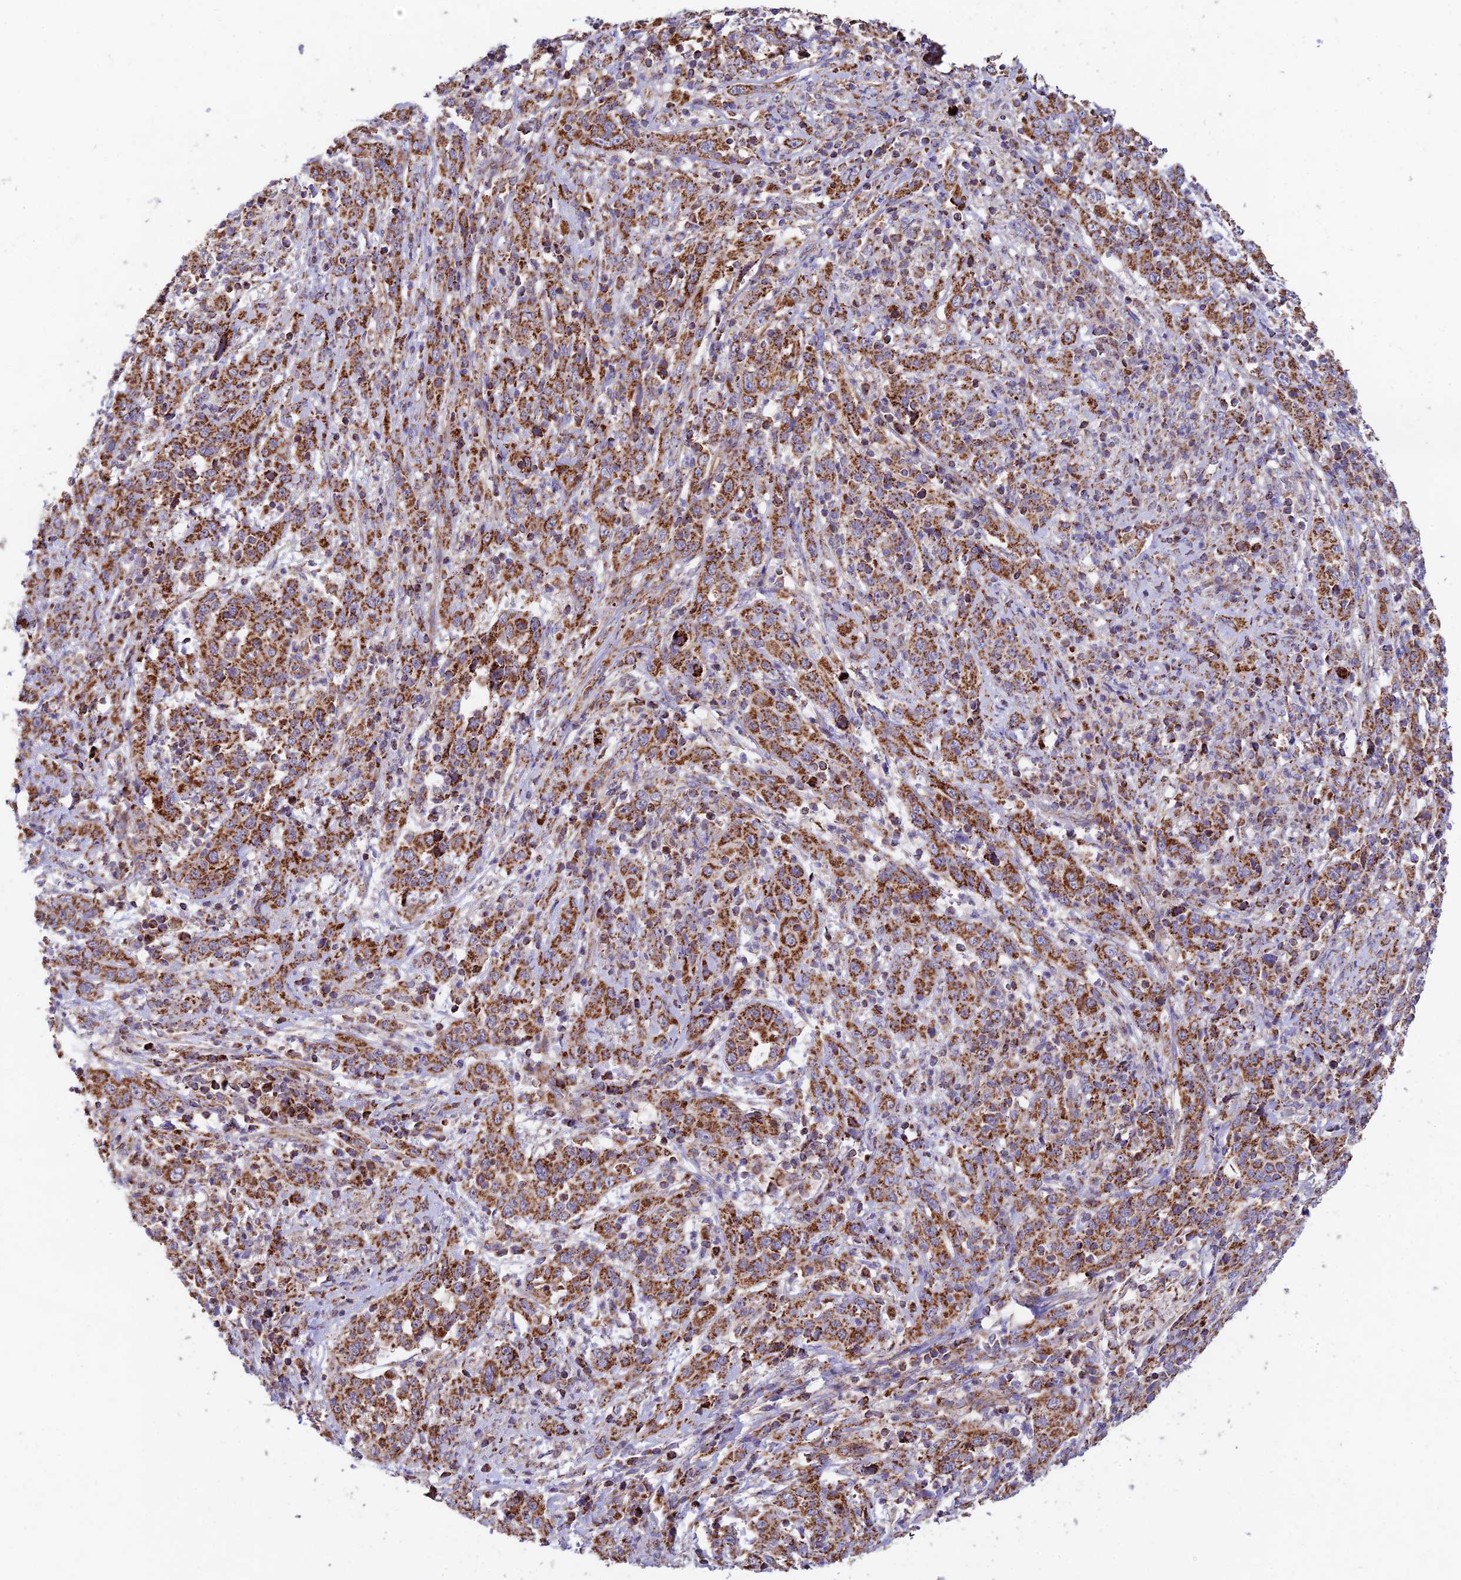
{"staining": {"intensity": "strong", "quantity": ">75%", "location": "cytoplasmic/membranous"}, "tissue": "cervical cancer", "cell_type": "Tumor cells", "image_type": "cancer", "snomed": [{"axis": "morphology", "description": "Squamous cell carcinoma, NOS"}, {"axis": "topography", "description": "Cervix"}], "caption": "The image shows immunohistochemical staining of cervical cancer (squamous cell carcinoma). There is strong cytoplasmic/membranous staining is seen in approximately >75% of tumor cells.", "gene": "KHDC3L", "patient": {"sex": "female", "age": 46}}